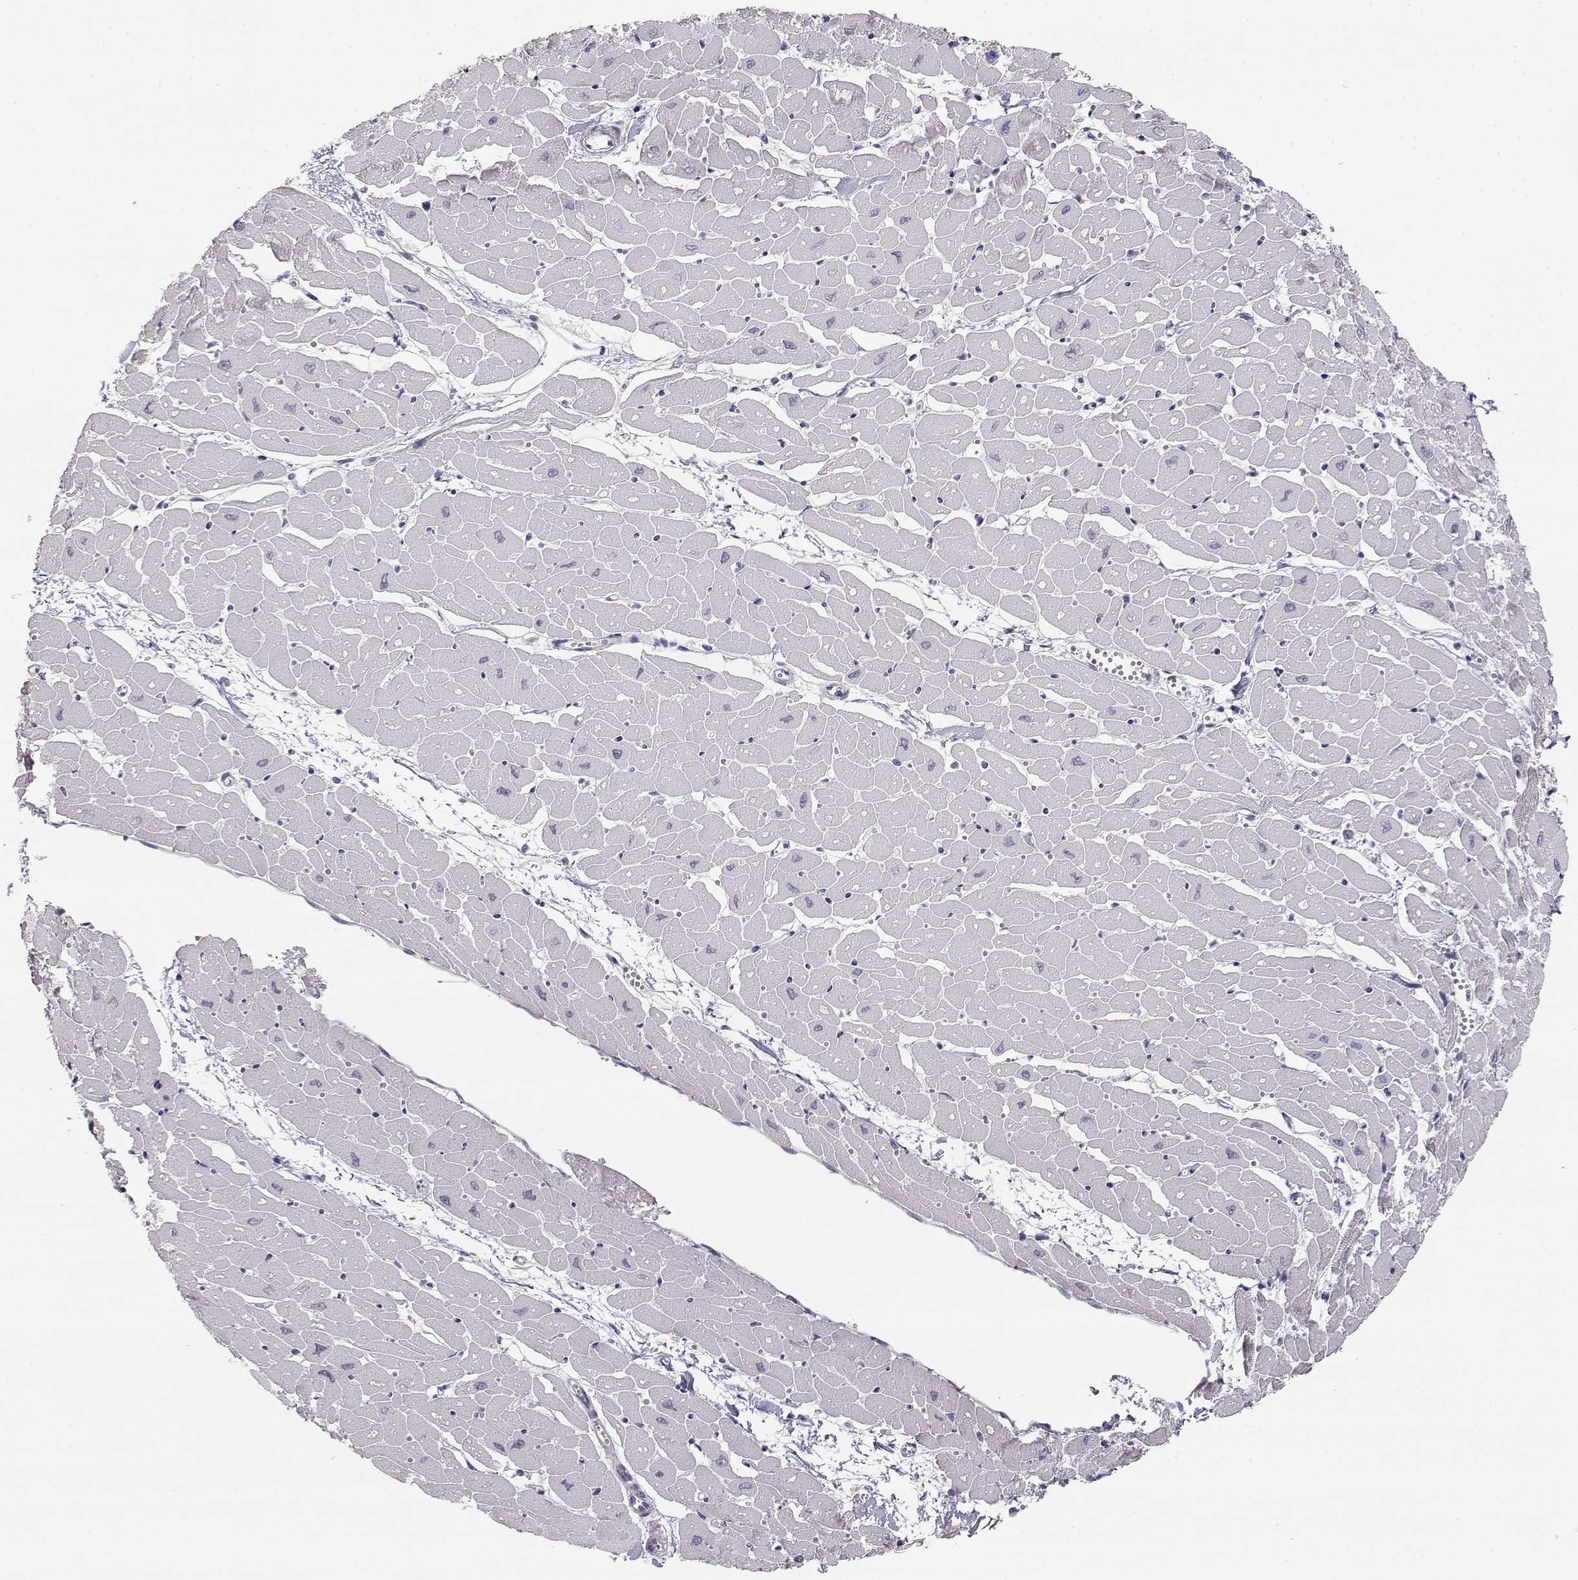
{"staining": {"intensity": "negative", "quantity": "none", "location": "none"}, "tissue": "heart muscle", "cell_type": "Cardiomyocytes", "image_type": "normal", "snomed": [{"axis": "morphology", "description": "Normal tissue, NOS"}, {"axis": "topography", "description": "Heart"}], "caption": "Histopathology image shows no significant protein expression in cardiomyocytes of unremarkable heart muscle. (DAB IHC visualized using brightfield microscopy, high magnification).", "gene": "TKTL1", "patient": {"sex": "male", "age": 57}}